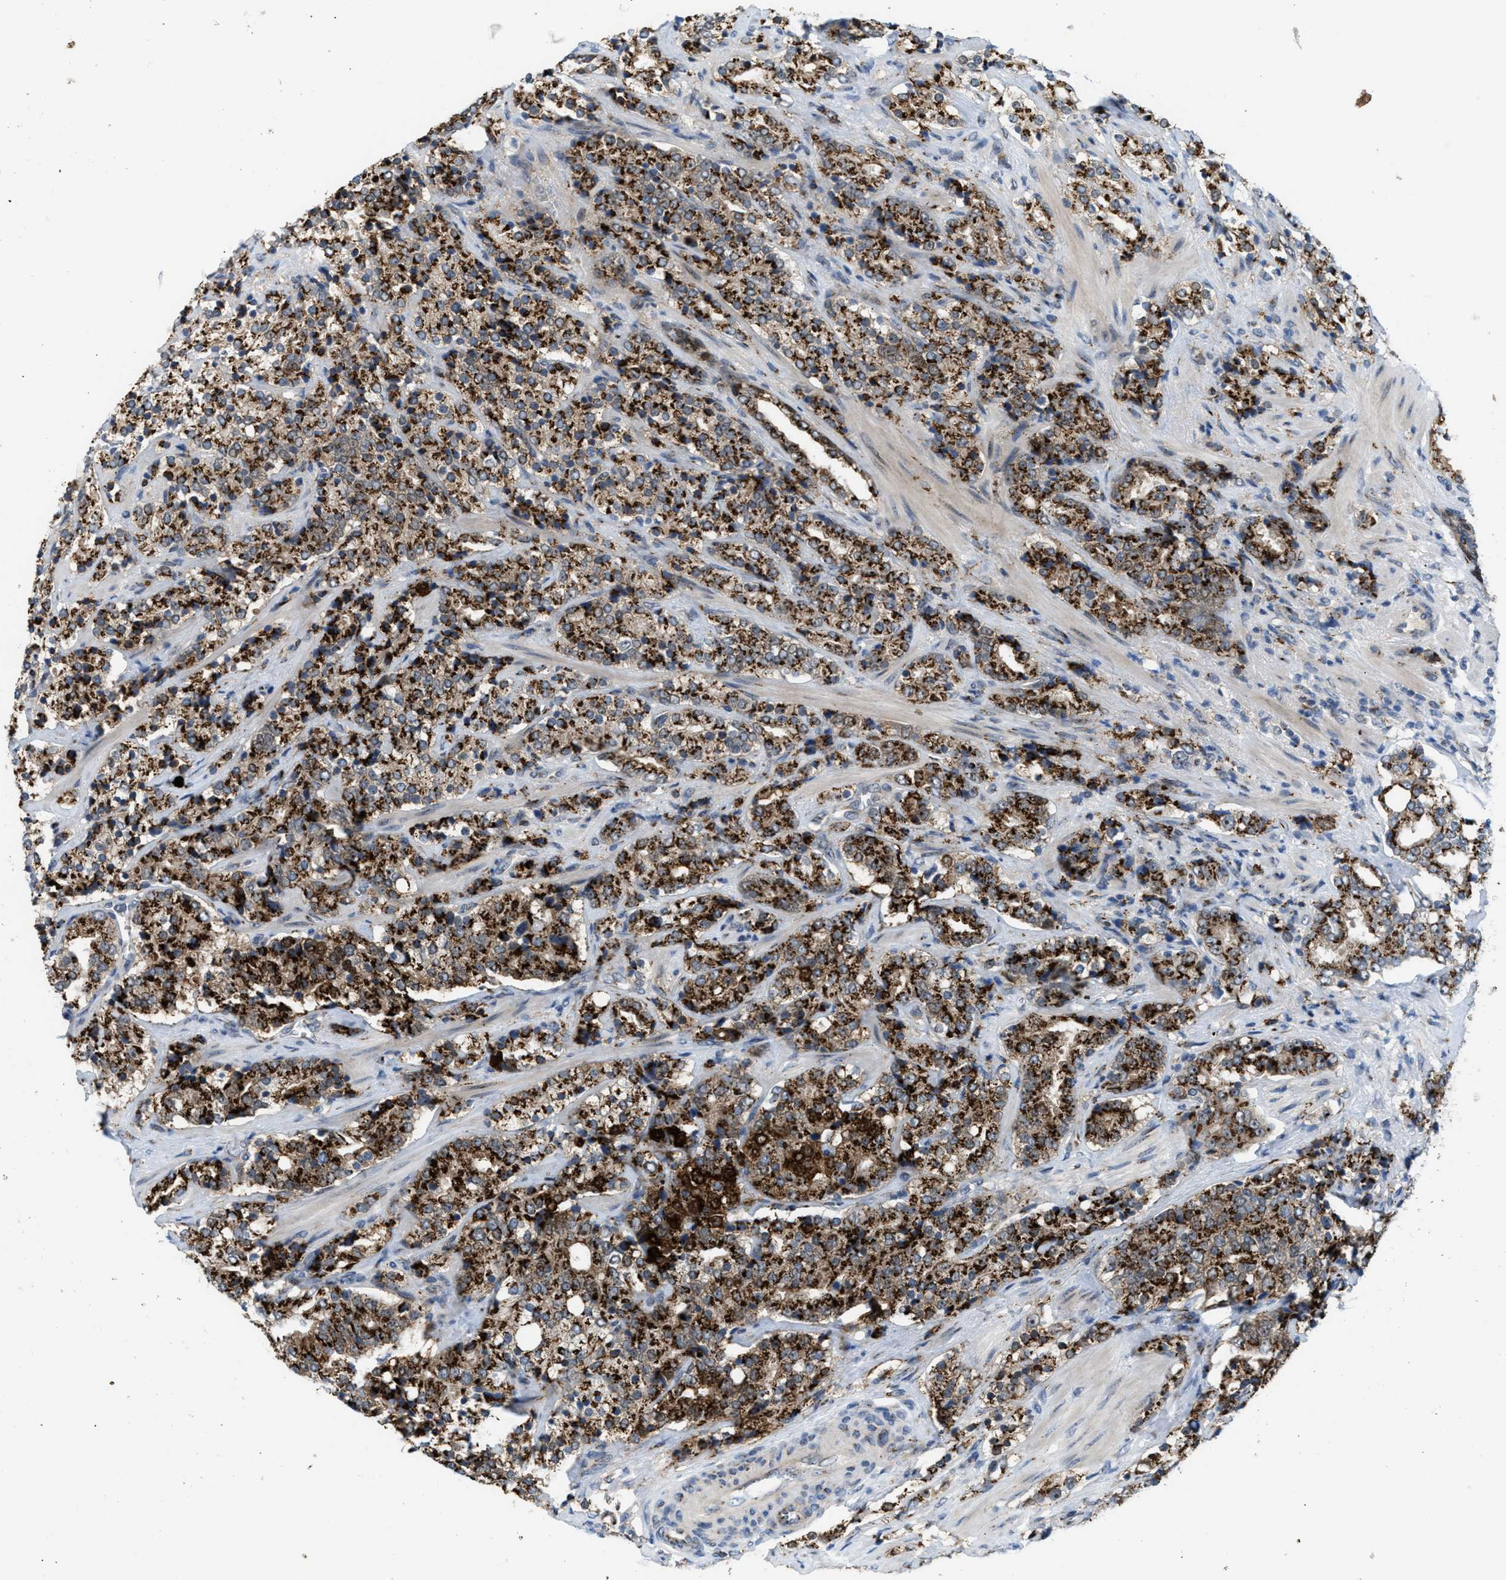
{"staining": {"intensity": "strong", "quantity": ">75%", "location": "cytoplasmic/membranous"}, "tissue": "prostate cancer", "cell_type": "Tumor cells", "image_type": "cancer", "snomed": [{"axis": "morphology", "description": "Adenocarcinoma, High grade"}, {"axis": "topography", "description": "Prostate"}], "caption": "A brown stain shows strong cytoplasmic/membranous expression of a protein in prostate adenocarcinoma (high-grade) tumor cells.", "gene": "SLC38A10", "patient": {"sex": "male", "age": 71}}